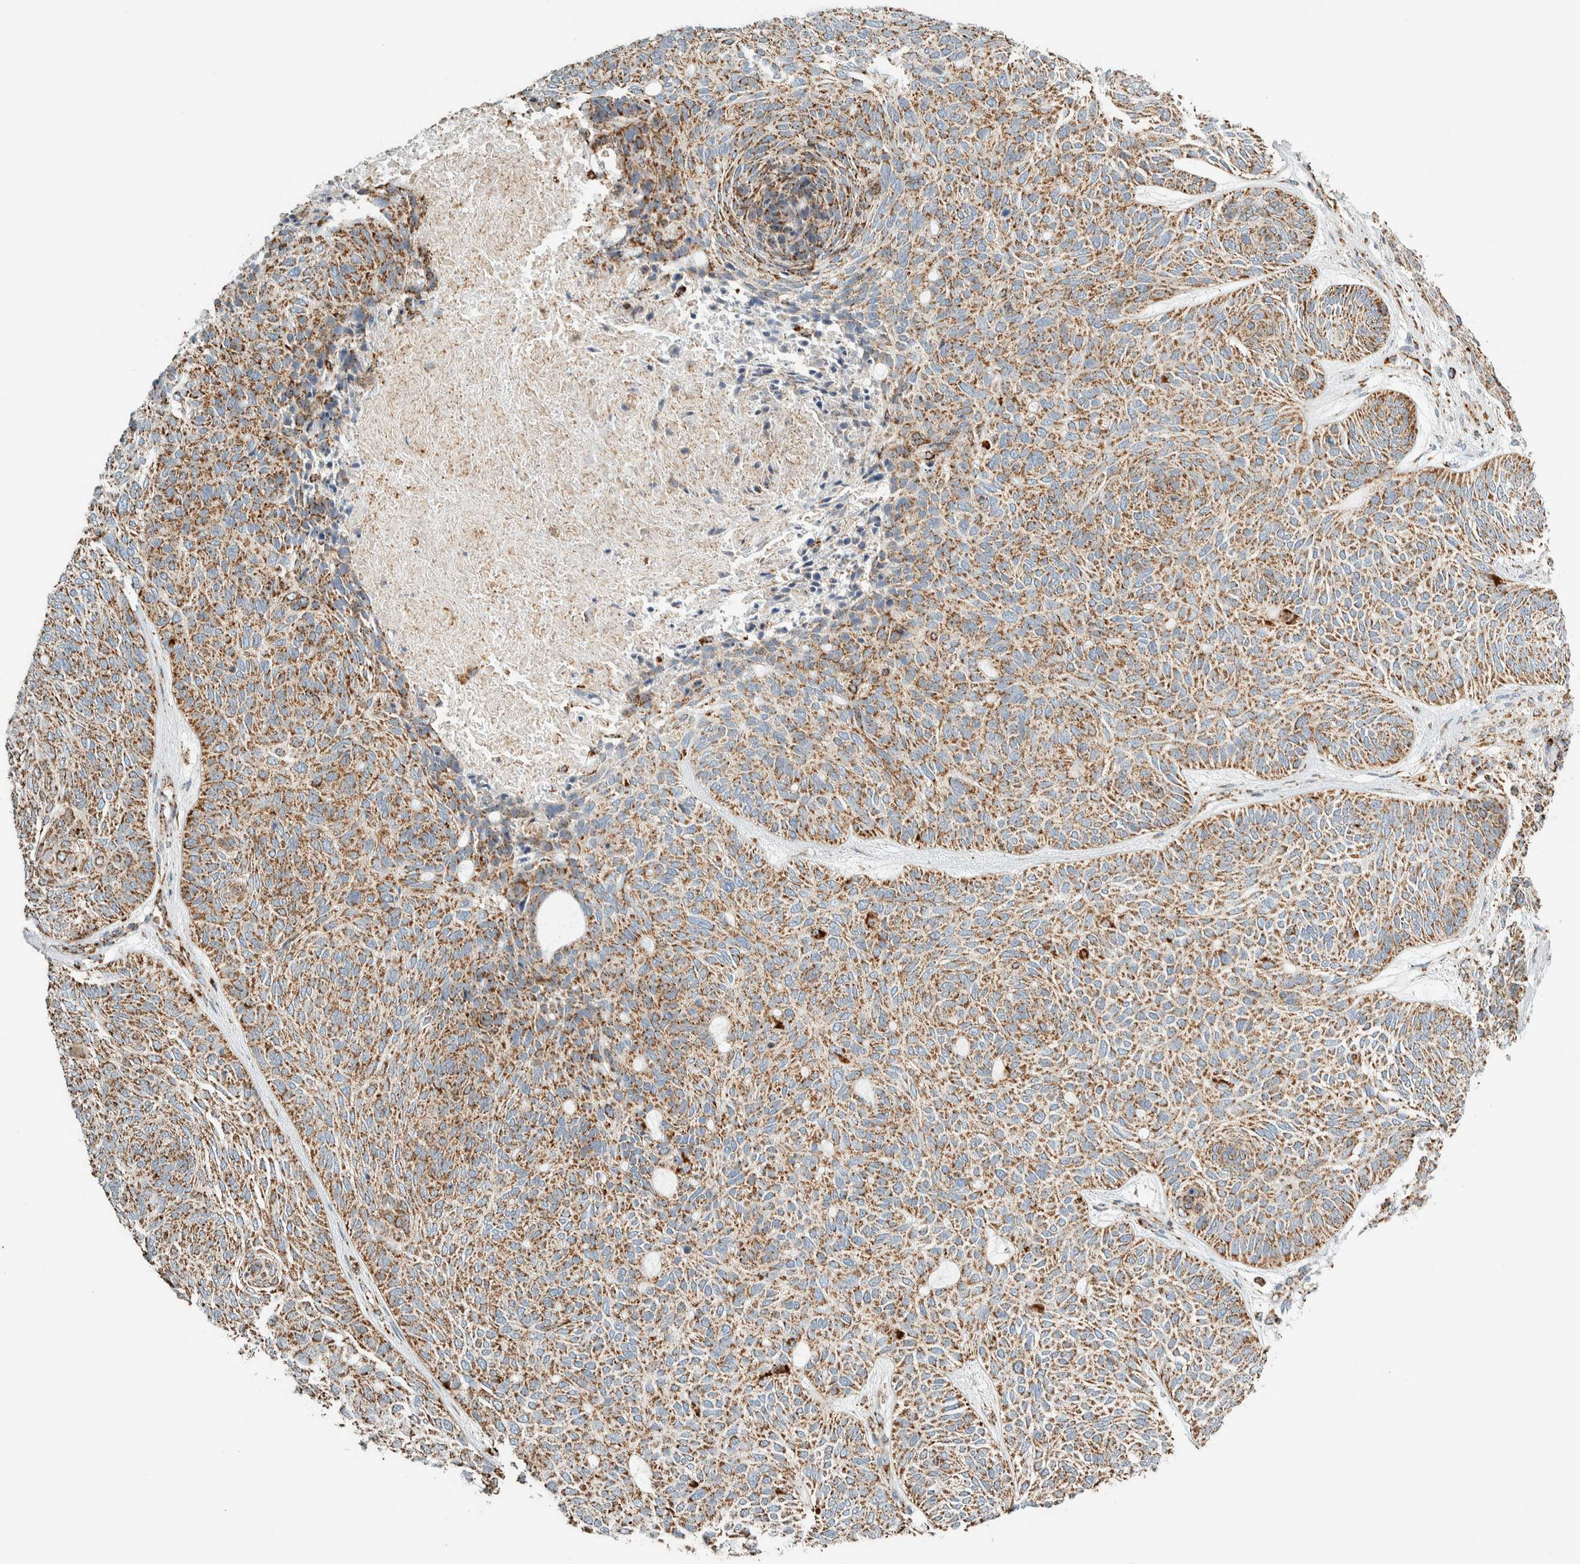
{"staining": {"intensity": "moderate", "quantity": ">75%", "location": "cytoplasmic/membranous"}, "tissue": "skin cancer", "cell_type": "Tumor cells", "image_type": "cancer", "snomed": [{"axis": "morphology", "description": "Basal cell carcinoma"}, {"axis": "topography", "description": "Skin"}], "caption": "Immunohistochemistry (IHC) histopathology image of neoplastic tissue: skin cancer stained using IHC reveals medium levels of moderate protein expression localized specifically in the cytoplasmic/membranous of tumor cells, appearing as a cytoplasmic/membranous brown color.", "gene": "ZNF454", "patient": {"sex": "male", "age": 55}}